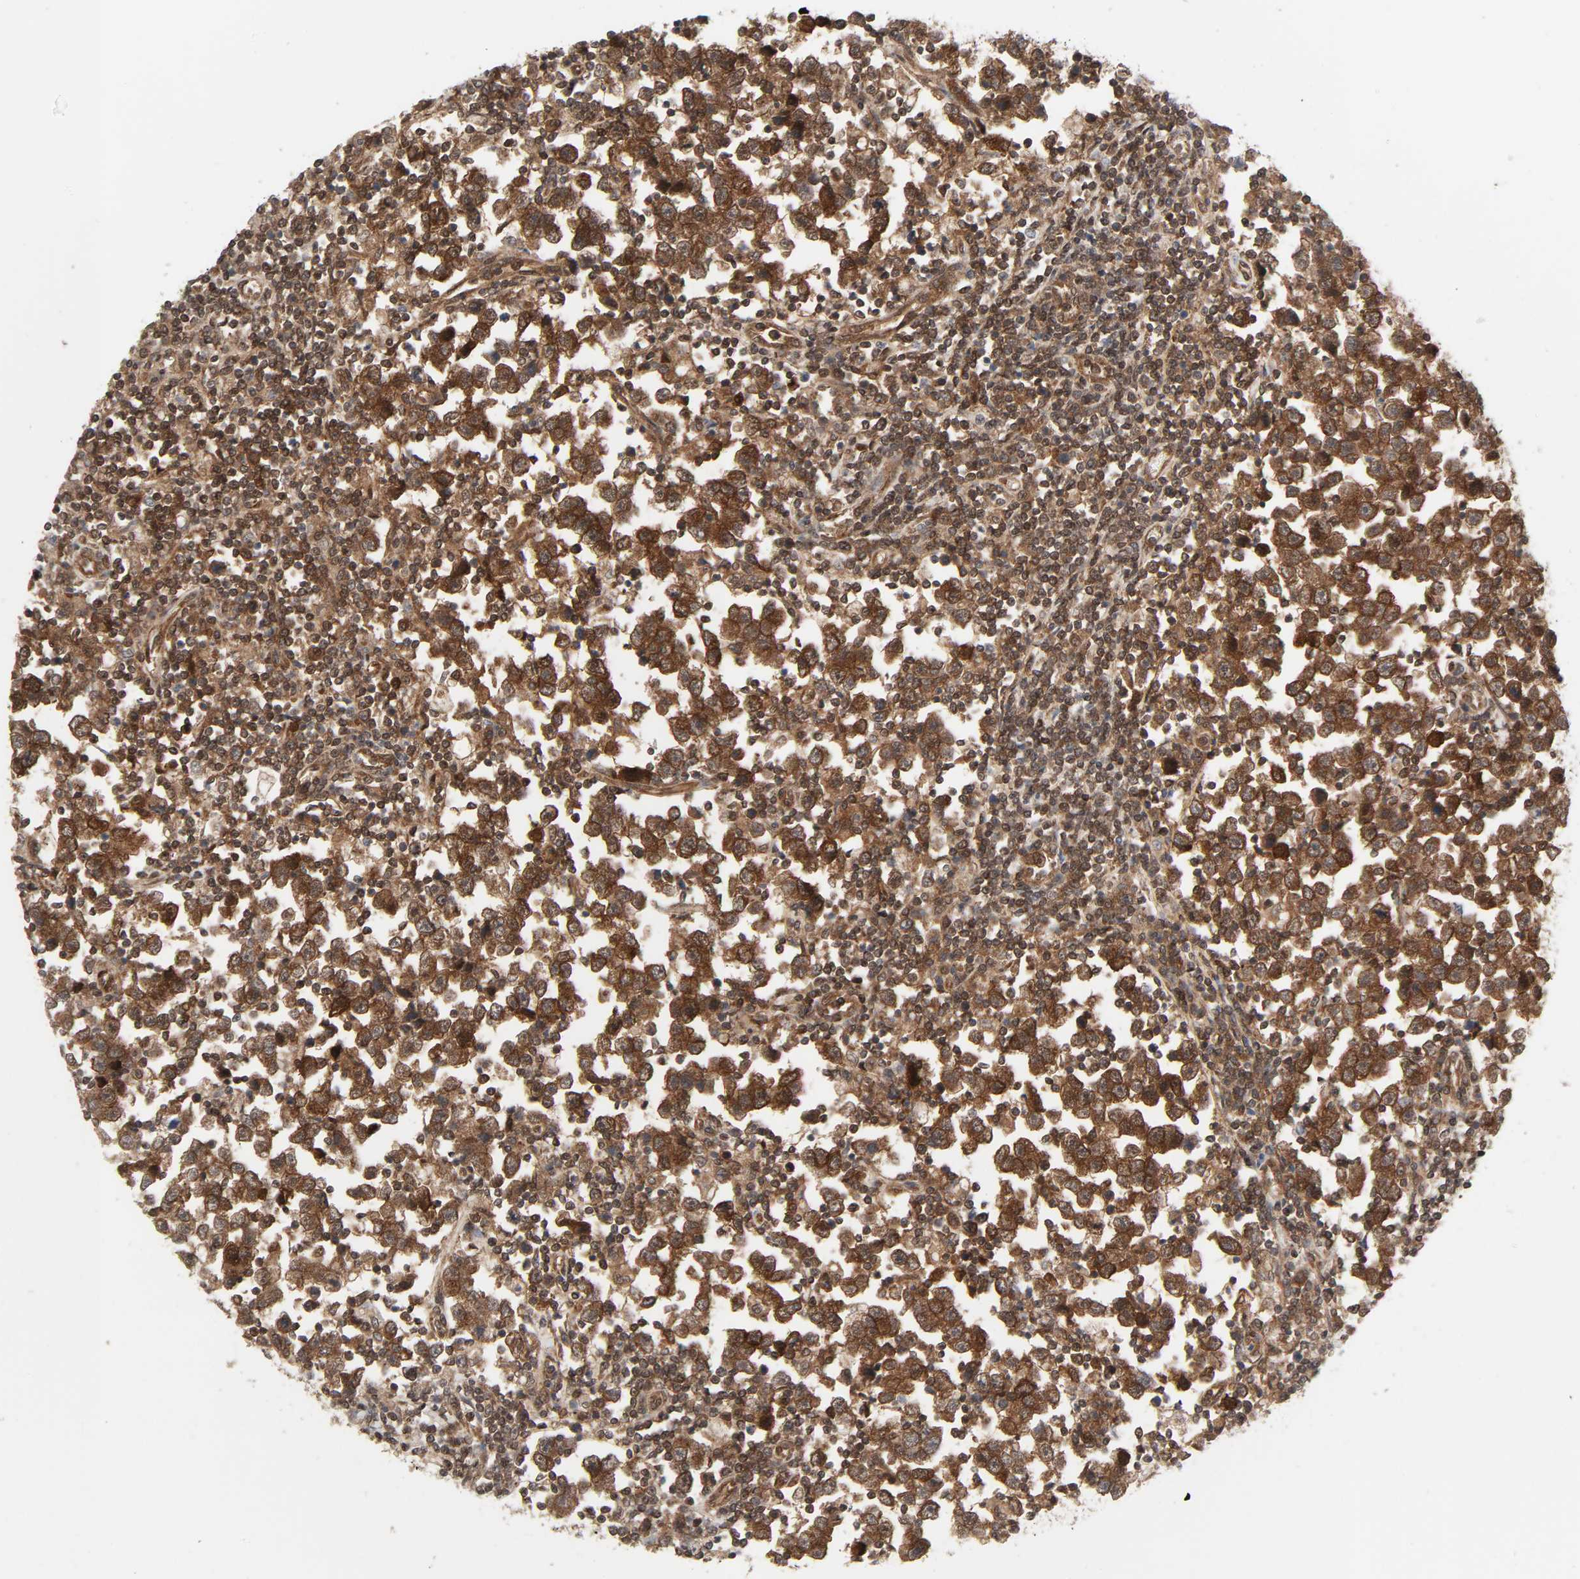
{"staining": {"intensity": "strong", "quantity": ">75%", "location": "cytoplasmic/membranous,nuclear"}, "tissue": "testis cancer", "cell_type": "Tumor cells", "image_type": "cancer", "snomed": [{"axis": "morphology", "description": "Seminoma, NOS"}, {"axis": "topography", "description": "Testis"}], "caption": "Tumor cells show high levels of strong cytoplasmic/membranous and nuclear staining in approximately >75% of cells in testis cancer. The protein is stained brown, and the nuclei are stained in blue (DAB IHC with brightfield microscopy, high magnification).", "gene": "GSK3A", "patient": {"sex": "male", "age": 43}}